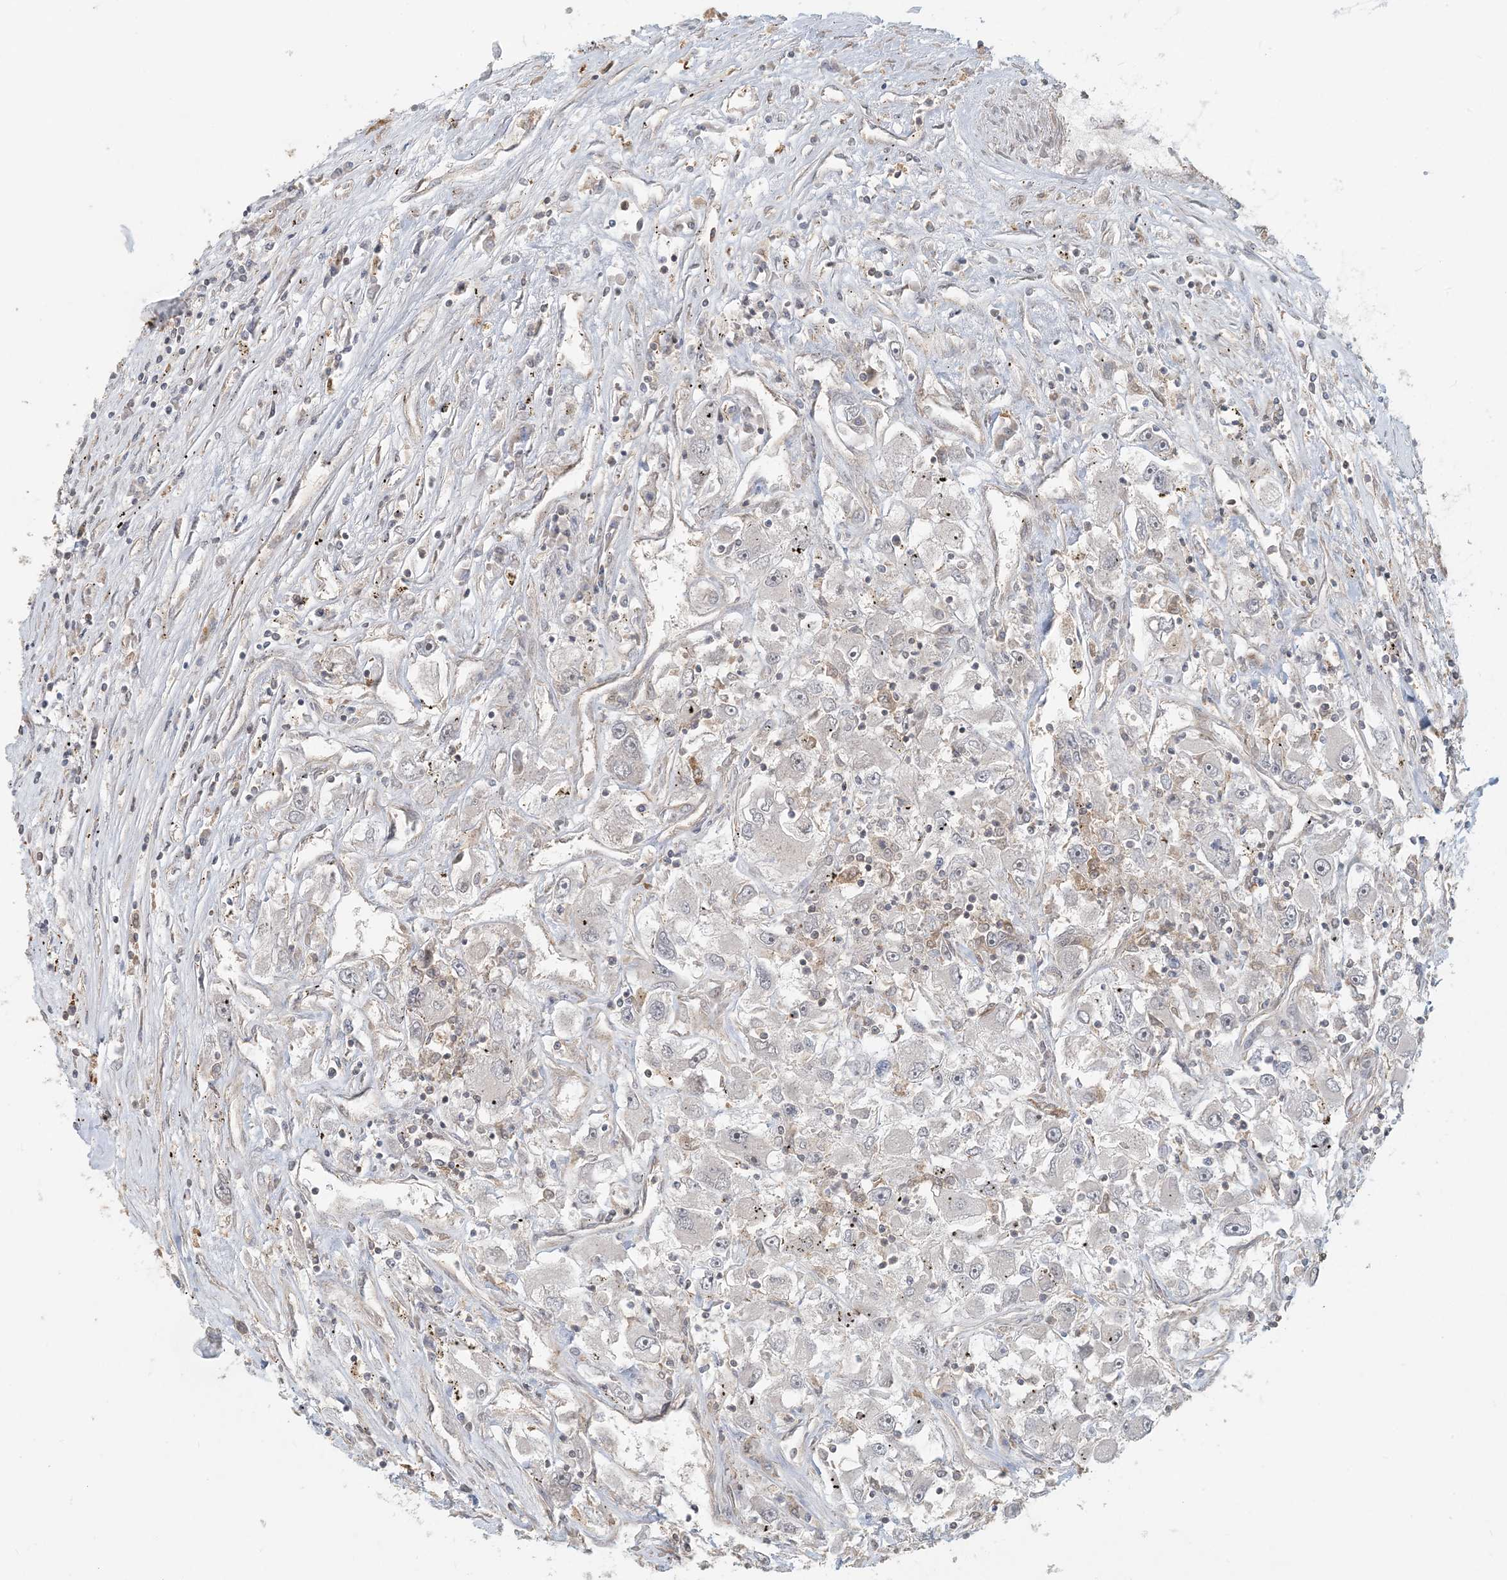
{"staining": {"intensity": "negative", "quantity": "none", "location": "none"}, "tissue": "renal cancer", "cell_type": "Tumor cells", "image_type": "cancer", "snomed": [{"axis": "morphology", "description": "Adenocarcinoma, NOS"}, {"axis": "topography", "description": "Kidney"}], "caption": "Renal cancer (adenocarcinoma) was stained to show a protein in brown. There is no significant expression in tumor cells. (DAB IHC visualized using brightfield microscopy, high magnification).", "gene": "OBI1", "patient": {"sex": "female", "age": 52}}